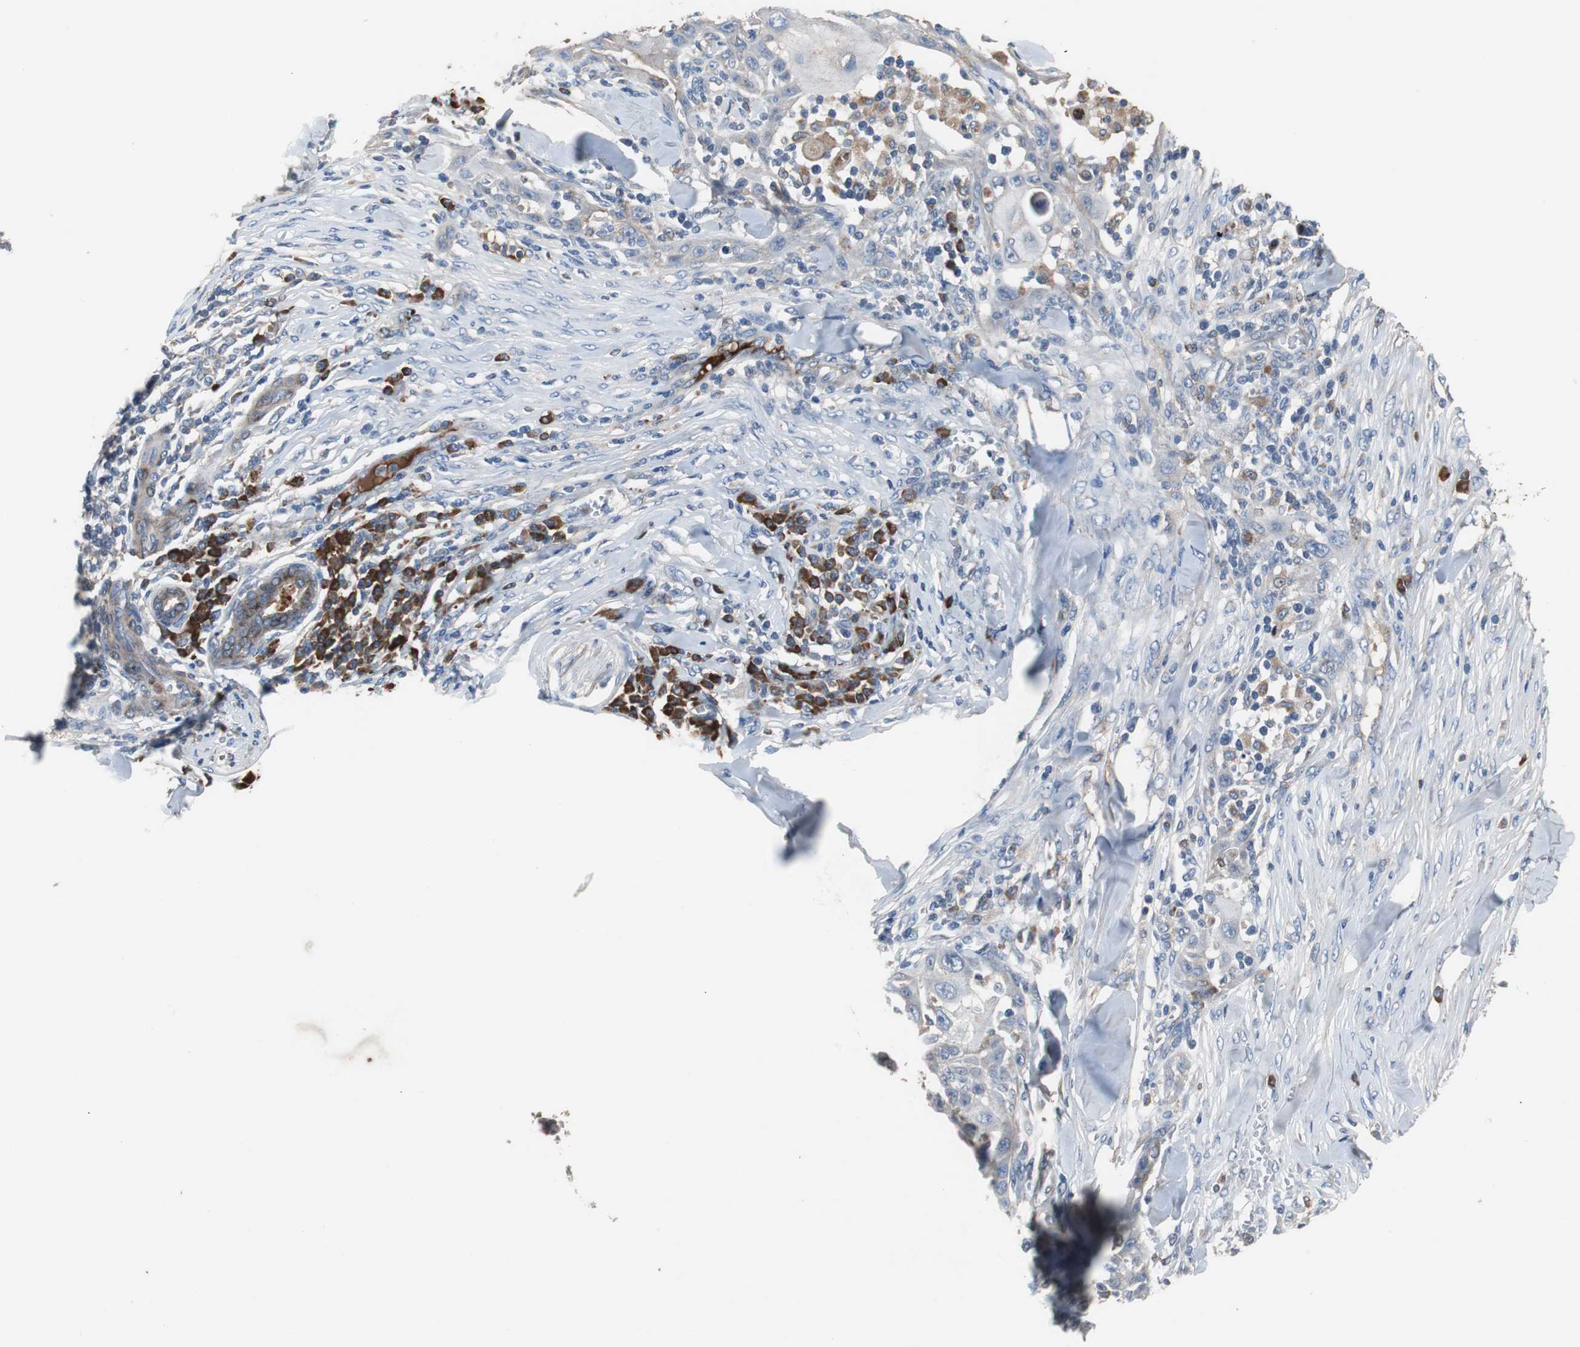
{"staining": {"intensity": "weak", "quantity": "<25%", "location": "cytoplasmic/membranous"}, "tissue": "skin cancer", "cell_type": "Tumor cells", "image_type": "cancer", "snomed": [{"axis": "morphology", "description": "Squamous cell carcinoma, NOS"}, {"axis": "topography", "description": "Skin"}], "caption": "Tumor cells are negative for brown protein staining in skin cancer.", "gene": "SORT1", "patient": {"sex": "male", "age": 24}}